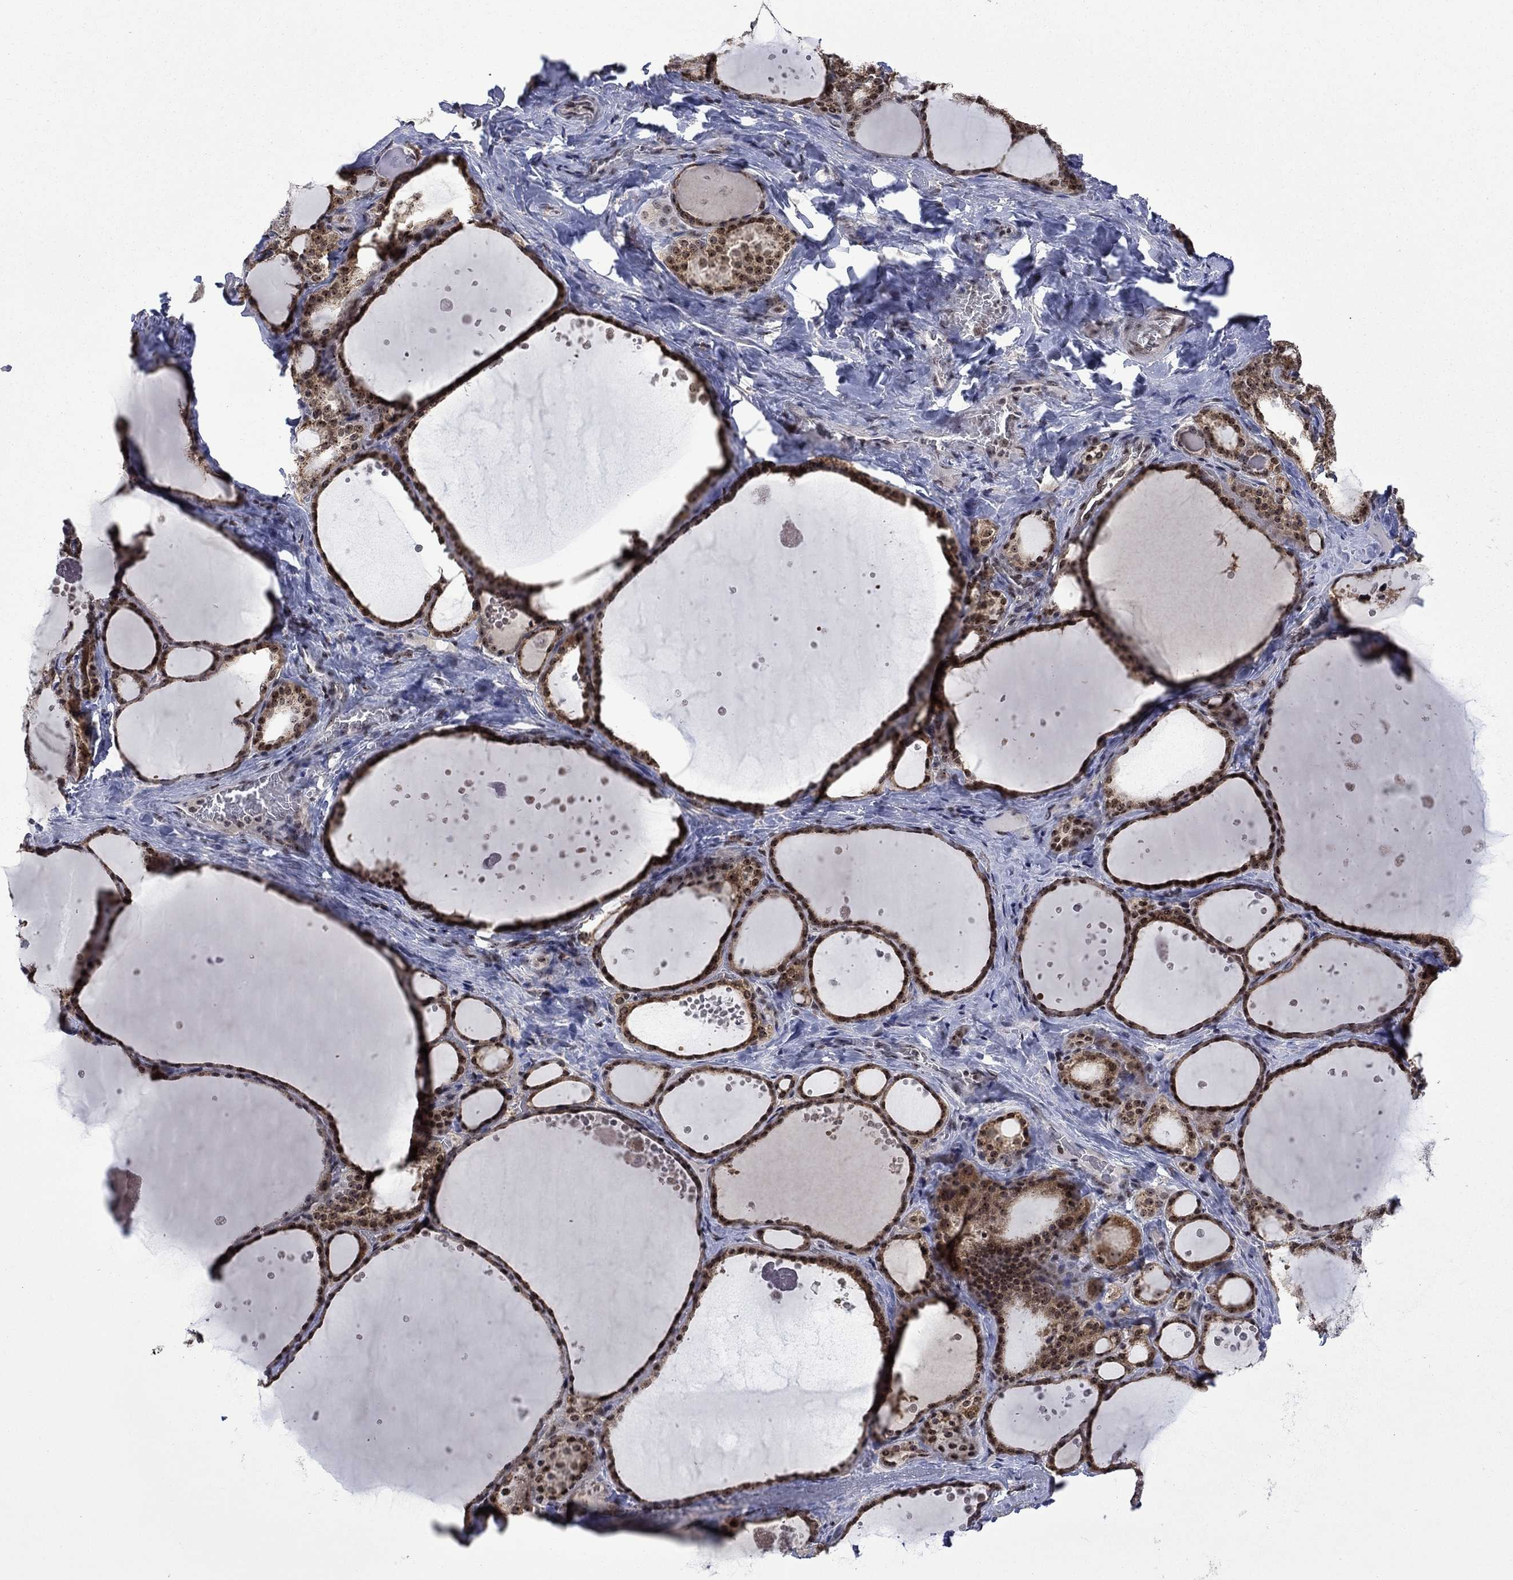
{"staining": {"intensity": "moderate", "quantity": "25%-75%", "location": "cytoplasmic/membranous,nuclear"}, "tissue": "thyroid gland", "cell_type": "Glandular cells", "image_type": "normal", "snomed": [{"axis": "morphology", "description": "Normal tissue, NOS"}, {"axis": "topography", "description": "Thyroid gland"}], "caption": "Moderate cytoplasmic/membranous,nuclear expression is appreciated in about 25%-75% of glandular cells in benign thyroid gland. The staining is performed using DAB (3,3'-diaminobenzidine) brown chromogen to label protein expression. The nuclei are counter-stained blue using hematoxylin.", "gene": "FBLL1", "patient": {"sex": "male", "age": 63}}